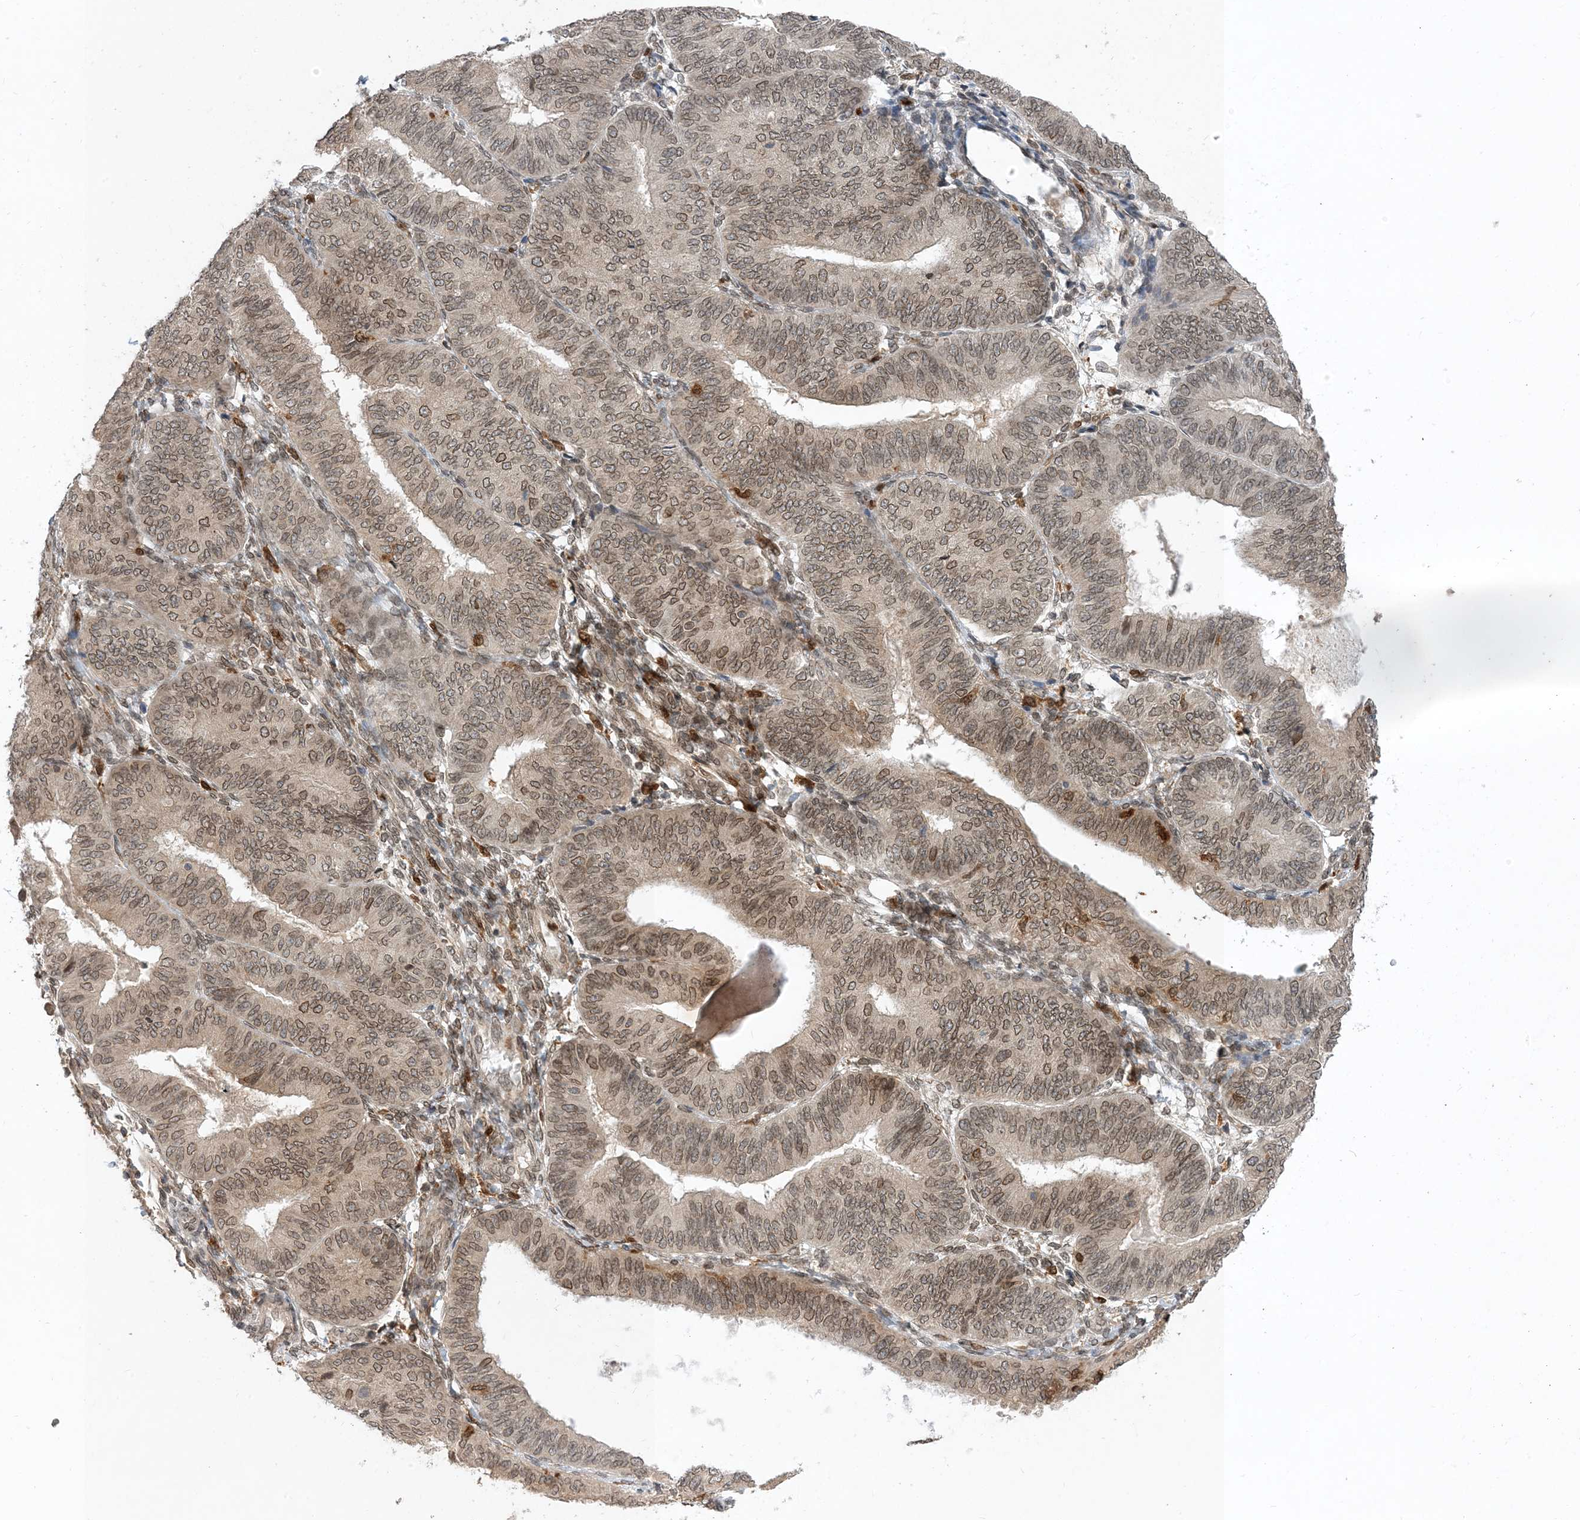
{"staining": {"intensity": "weak", "quantity": ">75%", "location": "cytoplasmic/membranous,nuclear"}, "tissue": "endometrial cancer", "cell_type": "Tumor cells", "image_type": "cancer", "snomed": [{"axis": "morphology", "description": "Adenocarcinoma, NOS"}, {"axis": "topography", "description": "Endometrium"}], "caption": "Adenocarcinoma (endometrial) stained with a brown dye demonstrates weak cytoplasmic/membranous and nuclear positive staining in approximately >75% of tumor cells.", "gene": "NAGK", "patient": {"sex": "female", "age": 58}}